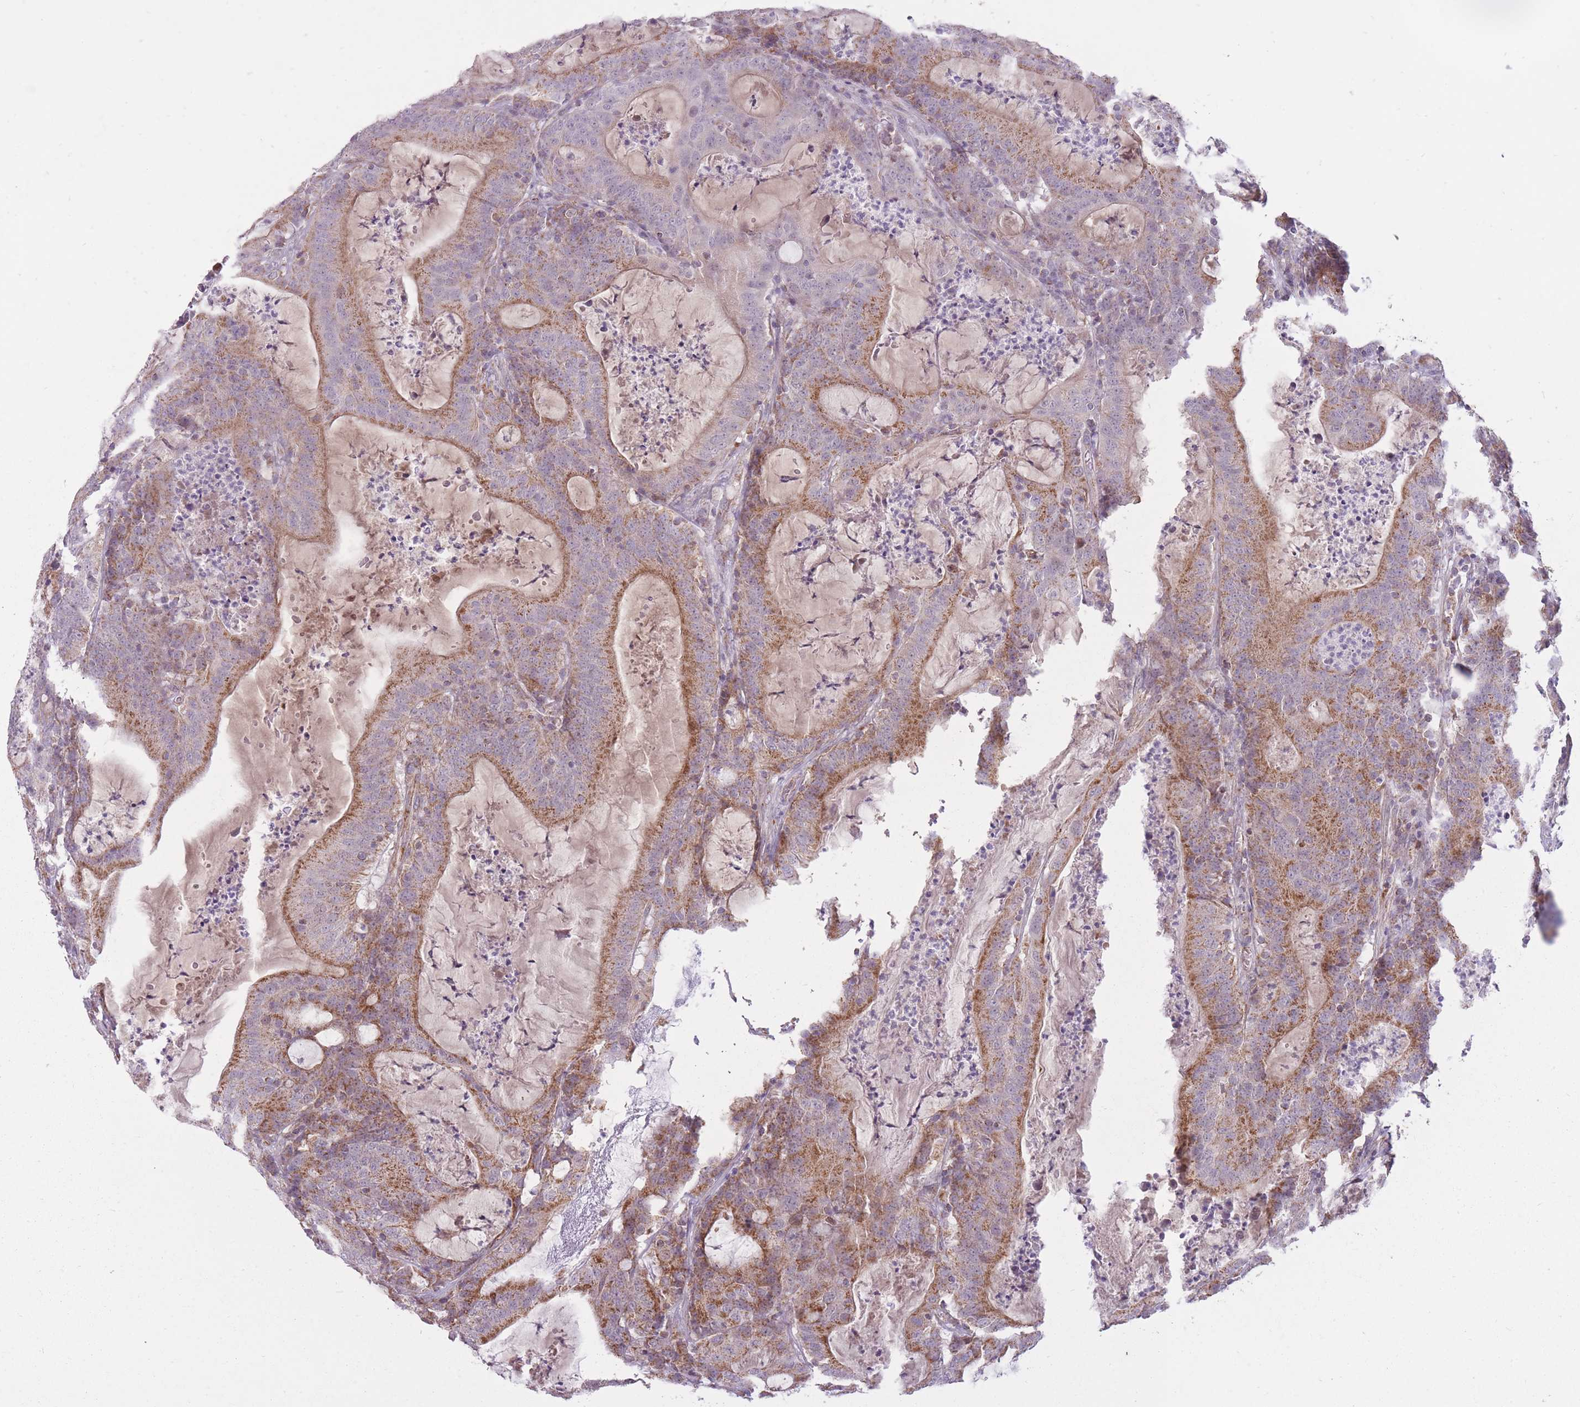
{"staining": {"intensity": "moderate", "quantity": ">75%", "location": "cytoplasmic/membranous"}, "tissue": "colorectal cancer", "cell_type": "Tumor cells", "image_type": "cancer", "snomed": [{"axis": "morphology", "description": "Adenocarcinoma, NOS"}, {"axis": "topography", "description": "Colon"}], "caption": "Immunohistochemical staining of colorectal cancer exhibits medium levels of moderate cytoplasmic/membranous staining in about >75% of tumor cells.", "gene": "LIN7C", "patient": {"sex": "male", "age": 83}}